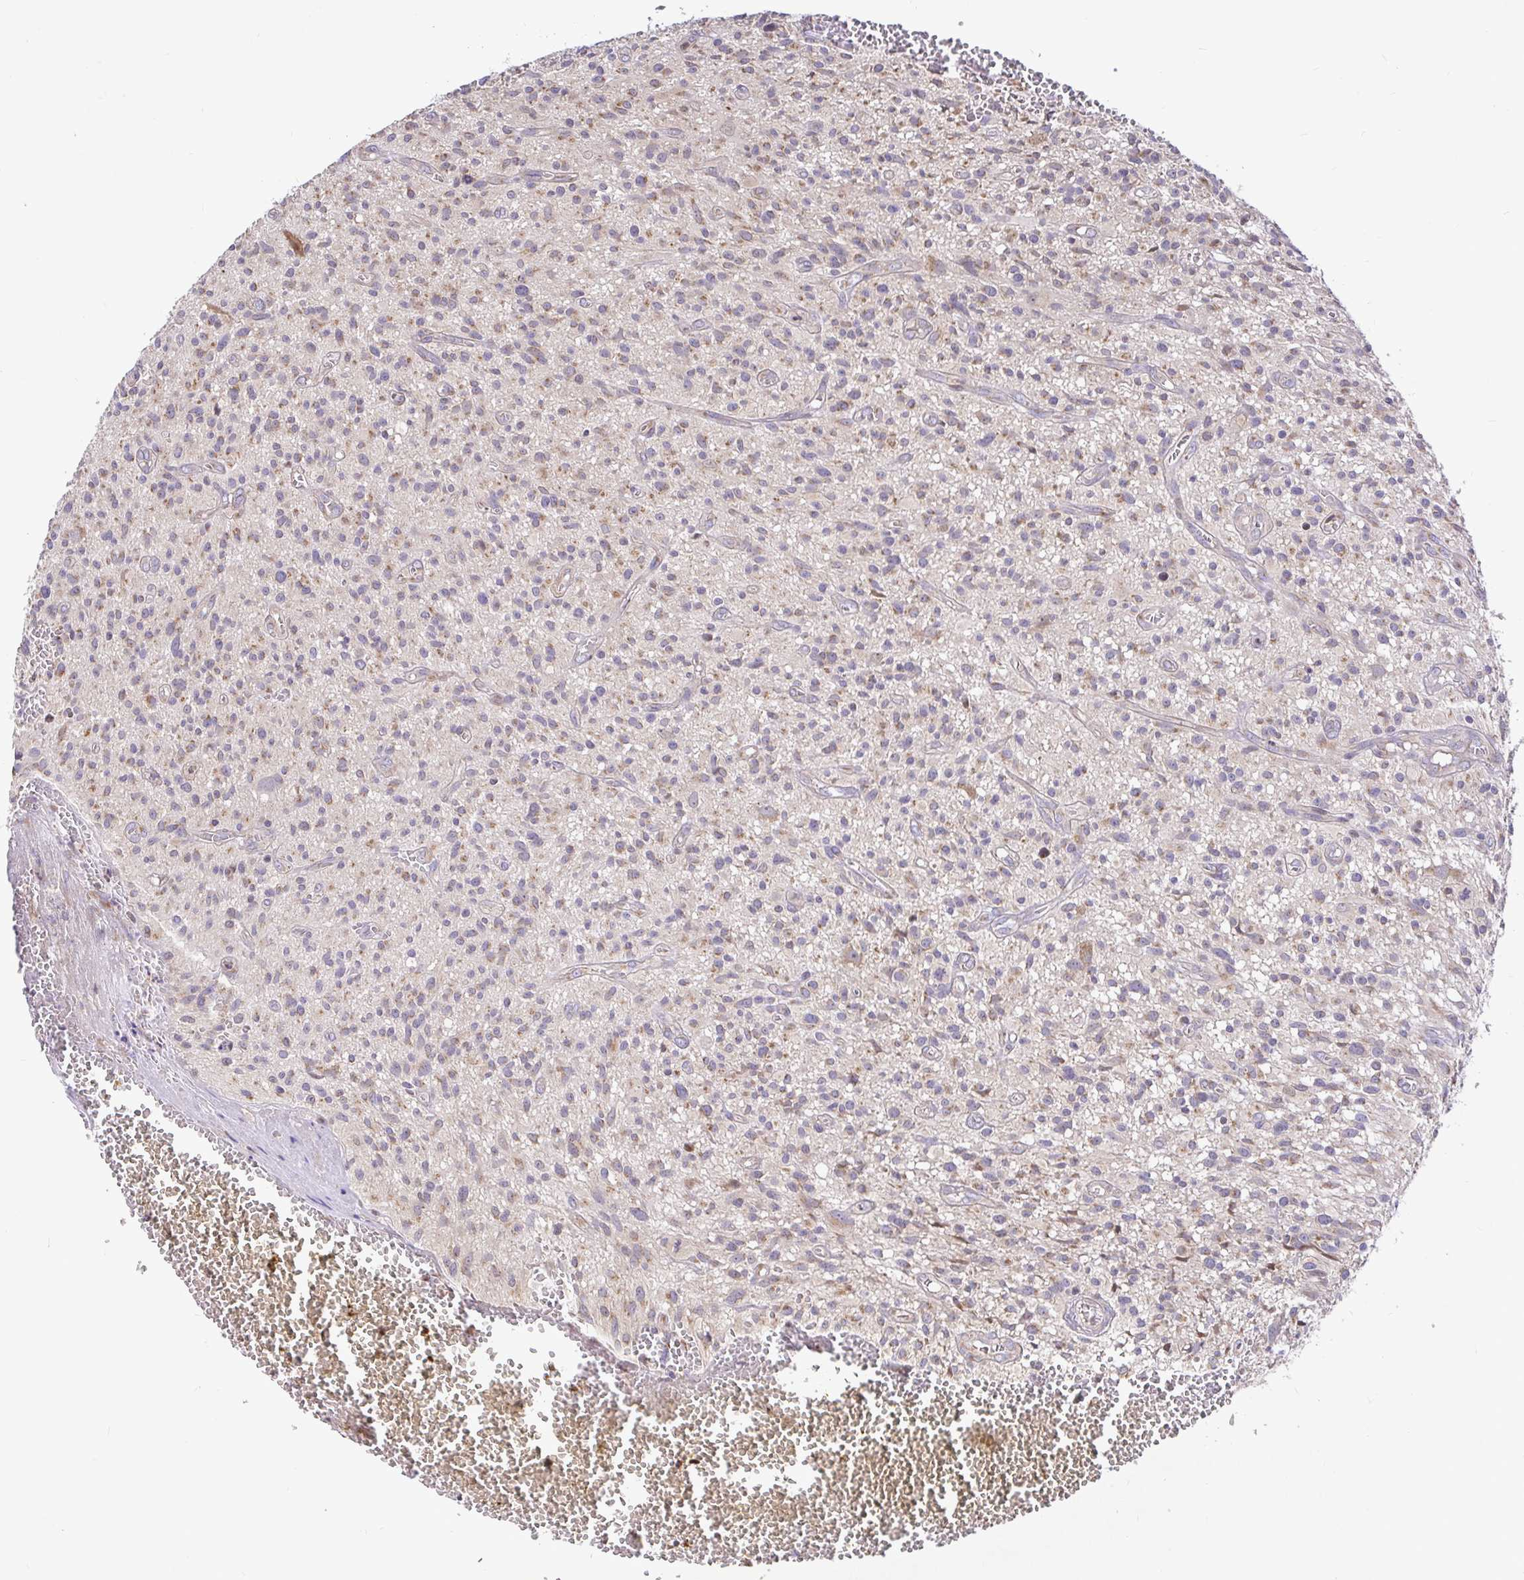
{"staining": {"intensity": "weak", "quantity": "<25%", "location": "cytoplasmic/membranous"}, "tissue": "glioma", "cell_type": "Tumor cells", "image_type": "cancer", "snomed": [{"axis": "morphology", "description": "Glioma, malignant, High grade"}, {"axis": "topography", "description": "Brain"}], "caption": "Human glioma stained for a protein using immunohistochemistry (IHC) demonstrates no staining in tumor cells.", "gene": "ELP1", "patient": {"sex": "male", "age": 75}}